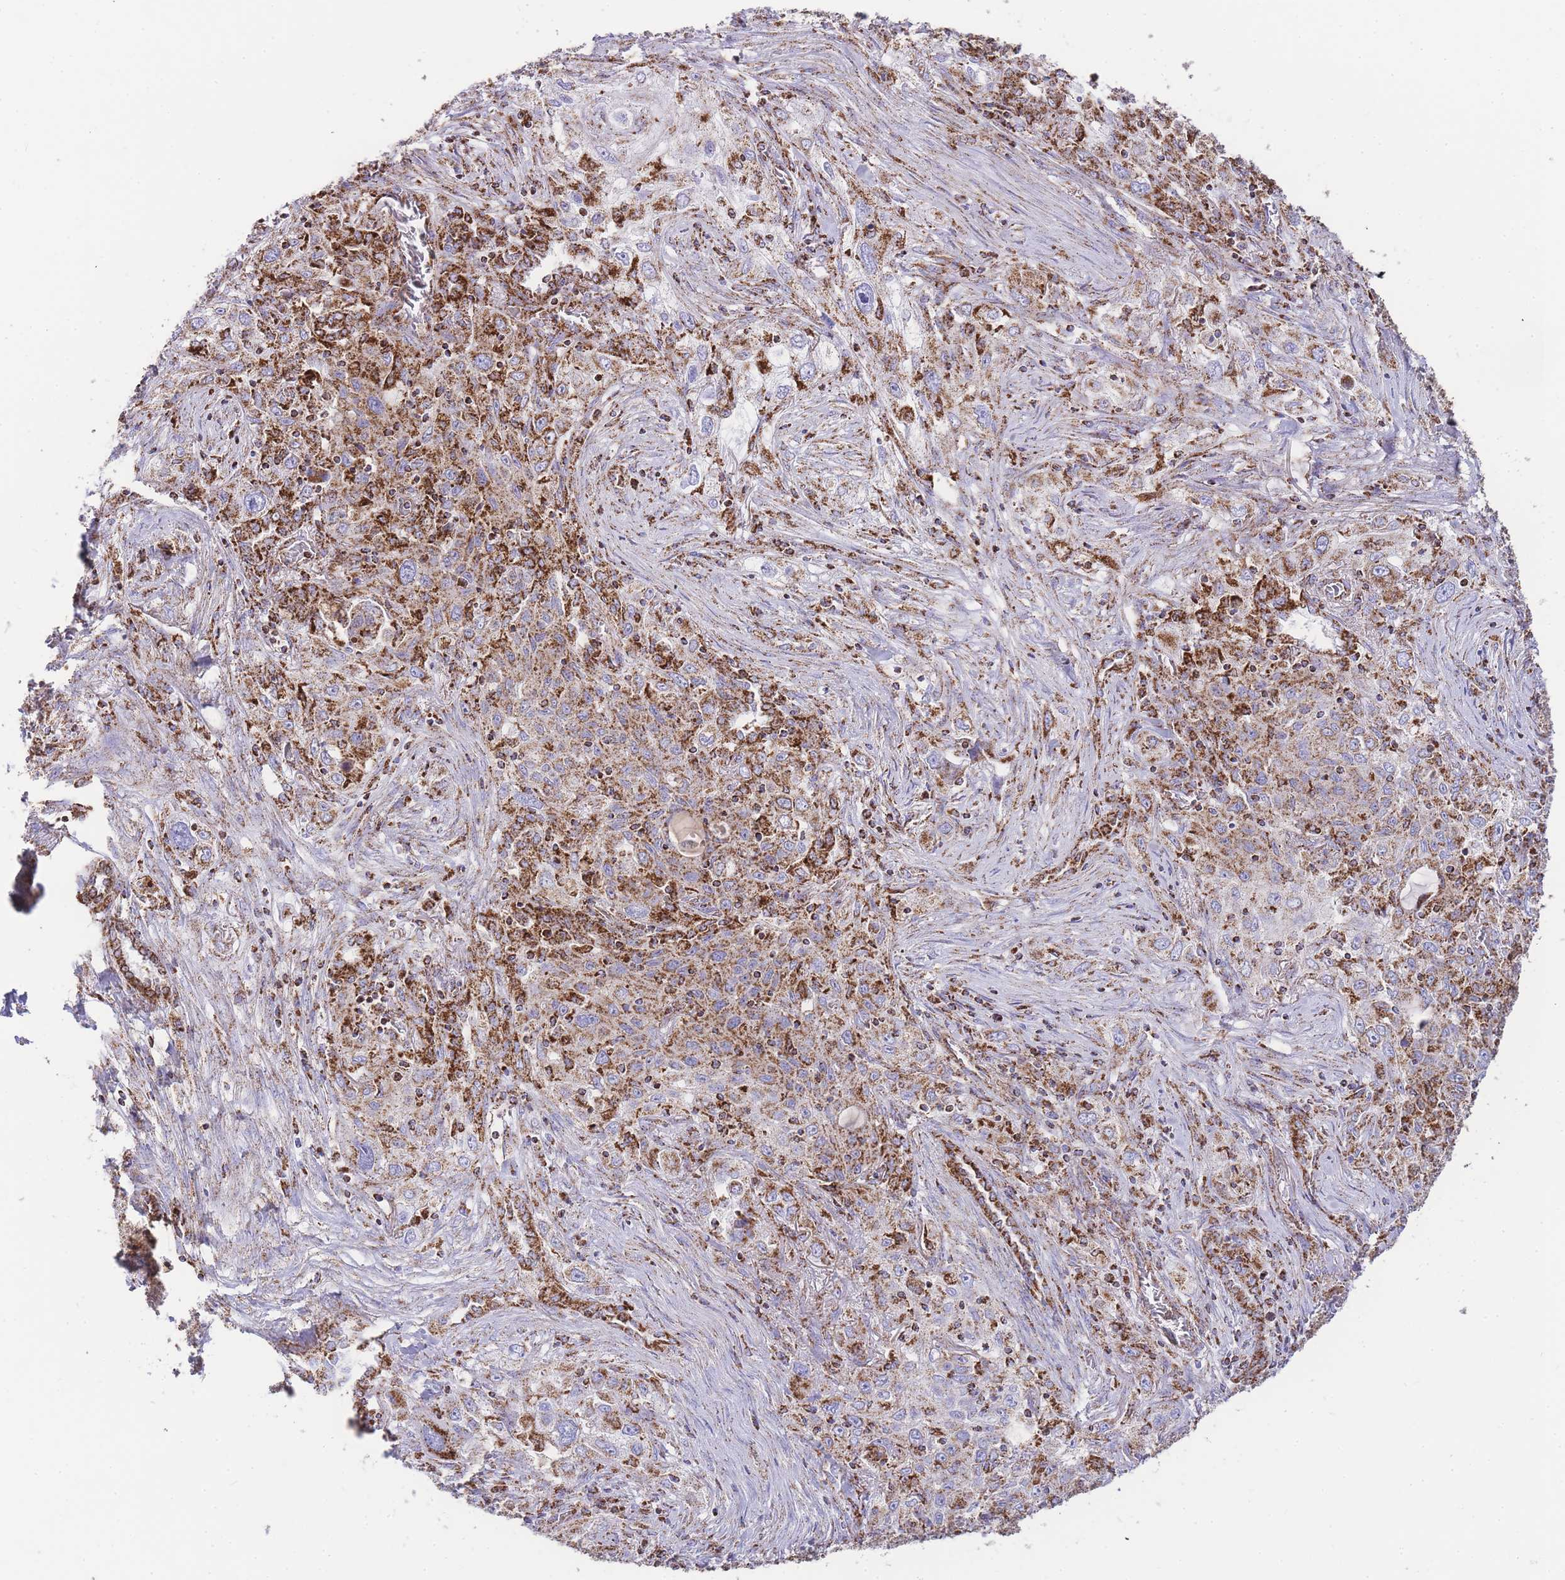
{"staining": {"intensity": "moderate", "quantity": ">75%", "location": "cytoplasmic/membranous"}, "tissue": "lung cancer", "cell_type": "Tumor cells", "image_type": "cancer", "snomed": [{"axis": "morphology", "description": "Squamous cell carcinoma, NOS"}, {"axis": "topography", "description": "Lung"}], "caption": "Protein staining demonstrates moderate cytoplasmic/membranous positivity in about >75% of tumor cells in lung cancer (squamous cell carcinoma).", "gene": "GSTM1", "patient": {"sex": "female", "age": 69}}